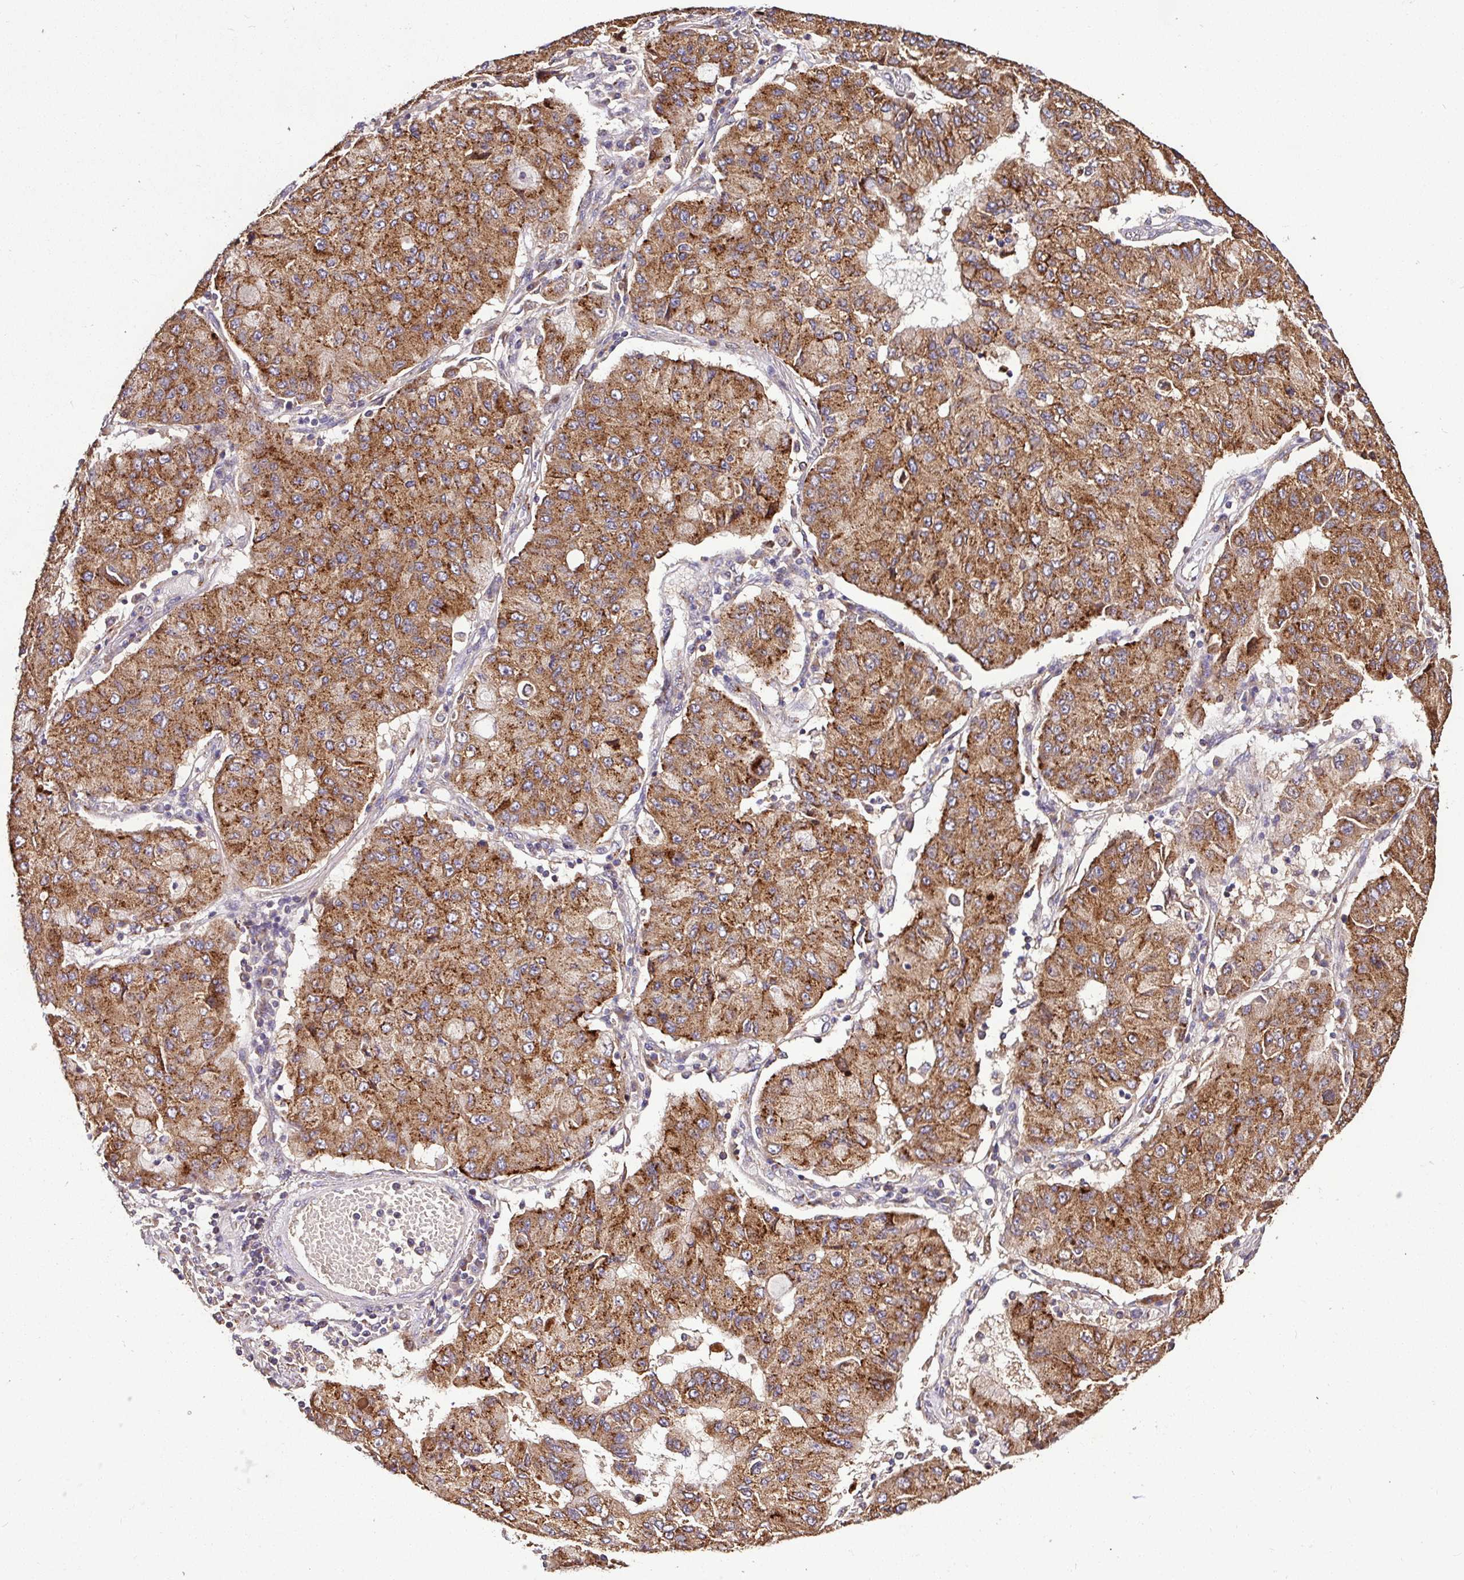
{"staining": {"intensity": "moderate", "quantity": ">75%", "location": "cytoplasmic/membranous"}, "tissue": "lung cancer", "cell_type": "Tumor cells", "image_type": "cancer", "snomed": [{"axis": "morphology", "description": "Squamous cell carcinoma, NOS"}, {"axis": "topography", "description": "Lung"}], "caption": "Protein expression analysis of lung squamous cell carcinoma shows moderate cytoplasmic/membranous staining in about >75% of tumor cells.", "gene": "CPD", "patient": {"sex": "male", "age": 74}}